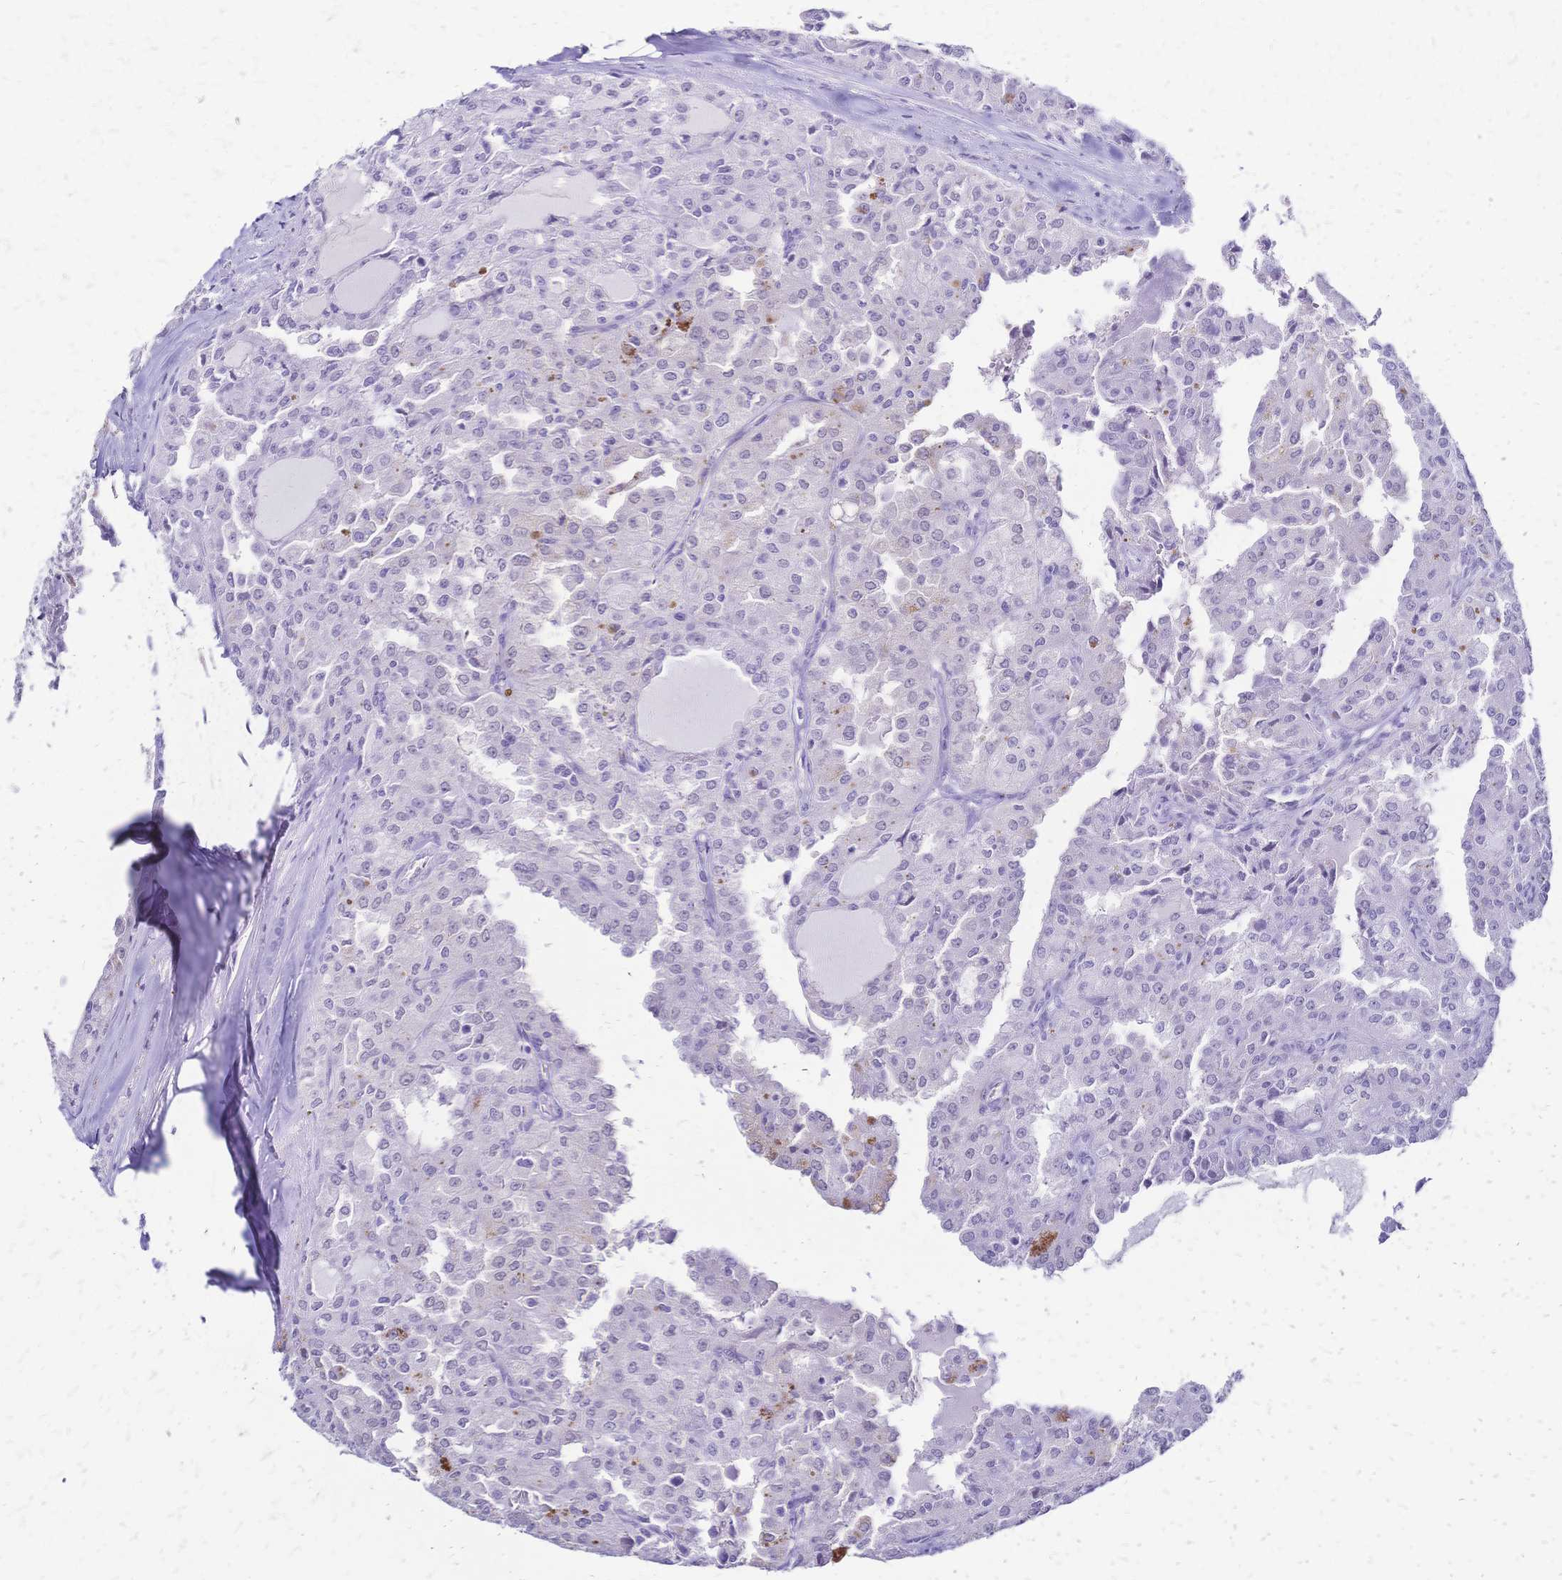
{"staining": {"intensity": "negative", "quantity": "none", "location": "none"}, "tissue": "head and neck cancer", "cell_type": "Tumor cells", "image_type": "cancer", "snomed": [{"axis": "morphology", "description": "Adenocarcinoma, NOS"}, {"axis": "topography", "description": "Head-Neck"}], "caption": "The photomicrograph exhibits no staining of tumor cells in head and neck cancer.", "gene": "FA2H", "patient": {"sex": "male", "age": 64}}